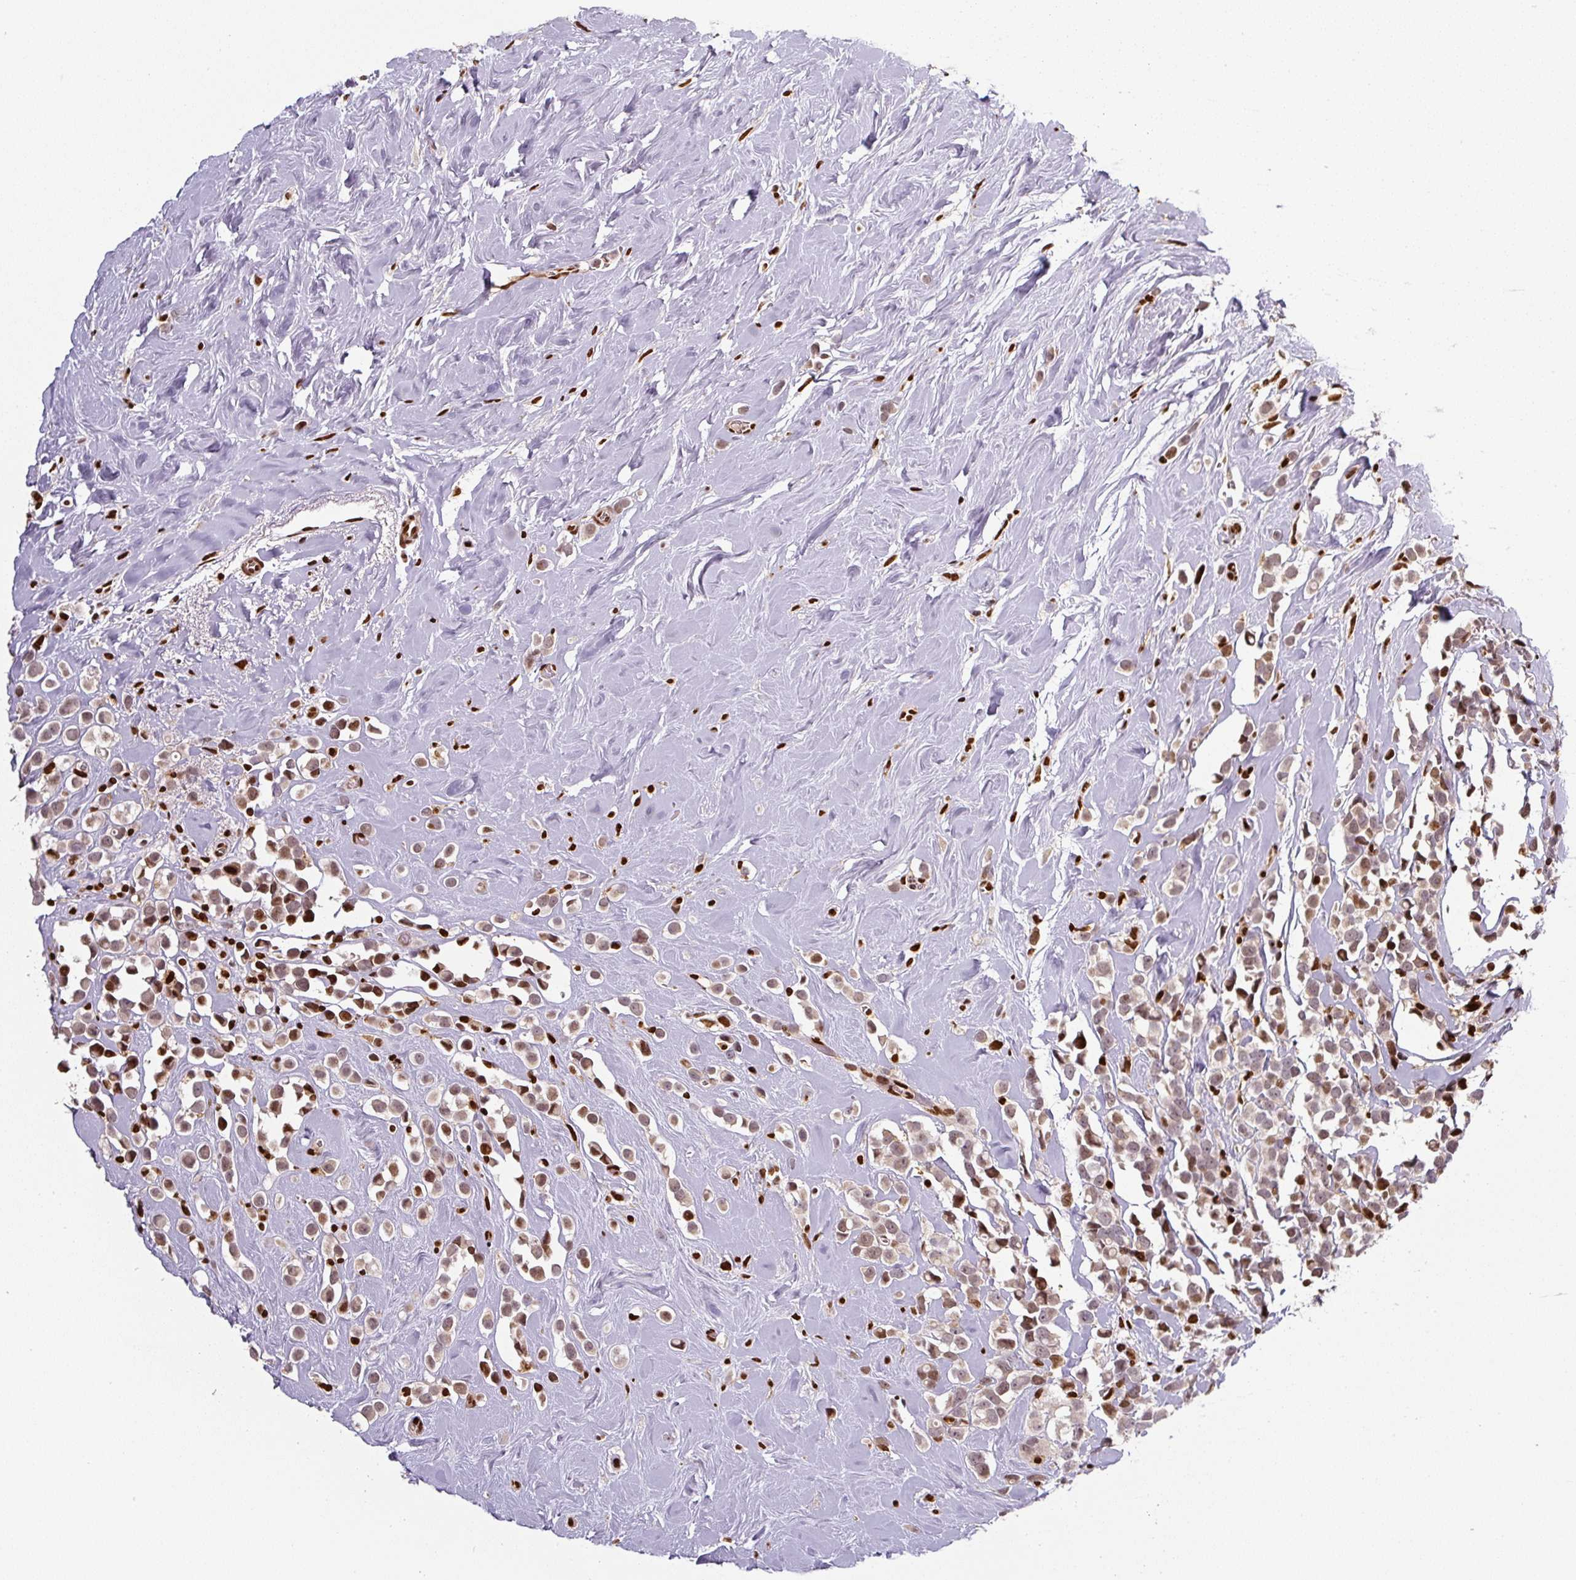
{"staining": {"intensity": "moderate", "quantity": ">75%", "location": "nuclear"}, "tissue": "breast cancer", "cell_type": "Tumor cells", "image_type": "cancer", "snomed": [{"axis": "morphology", "description": "Duct carcinoma"}, {"axis": "topography", "description": "Breast"}], "caption": "The histopathology image displays staining of intraductal carcinoma (breast), revealing moderate nuclear protein expression (brown color) within tumor cells.", "gene": "PYDC2", "patient": {"sex": "female", "age": 80}}